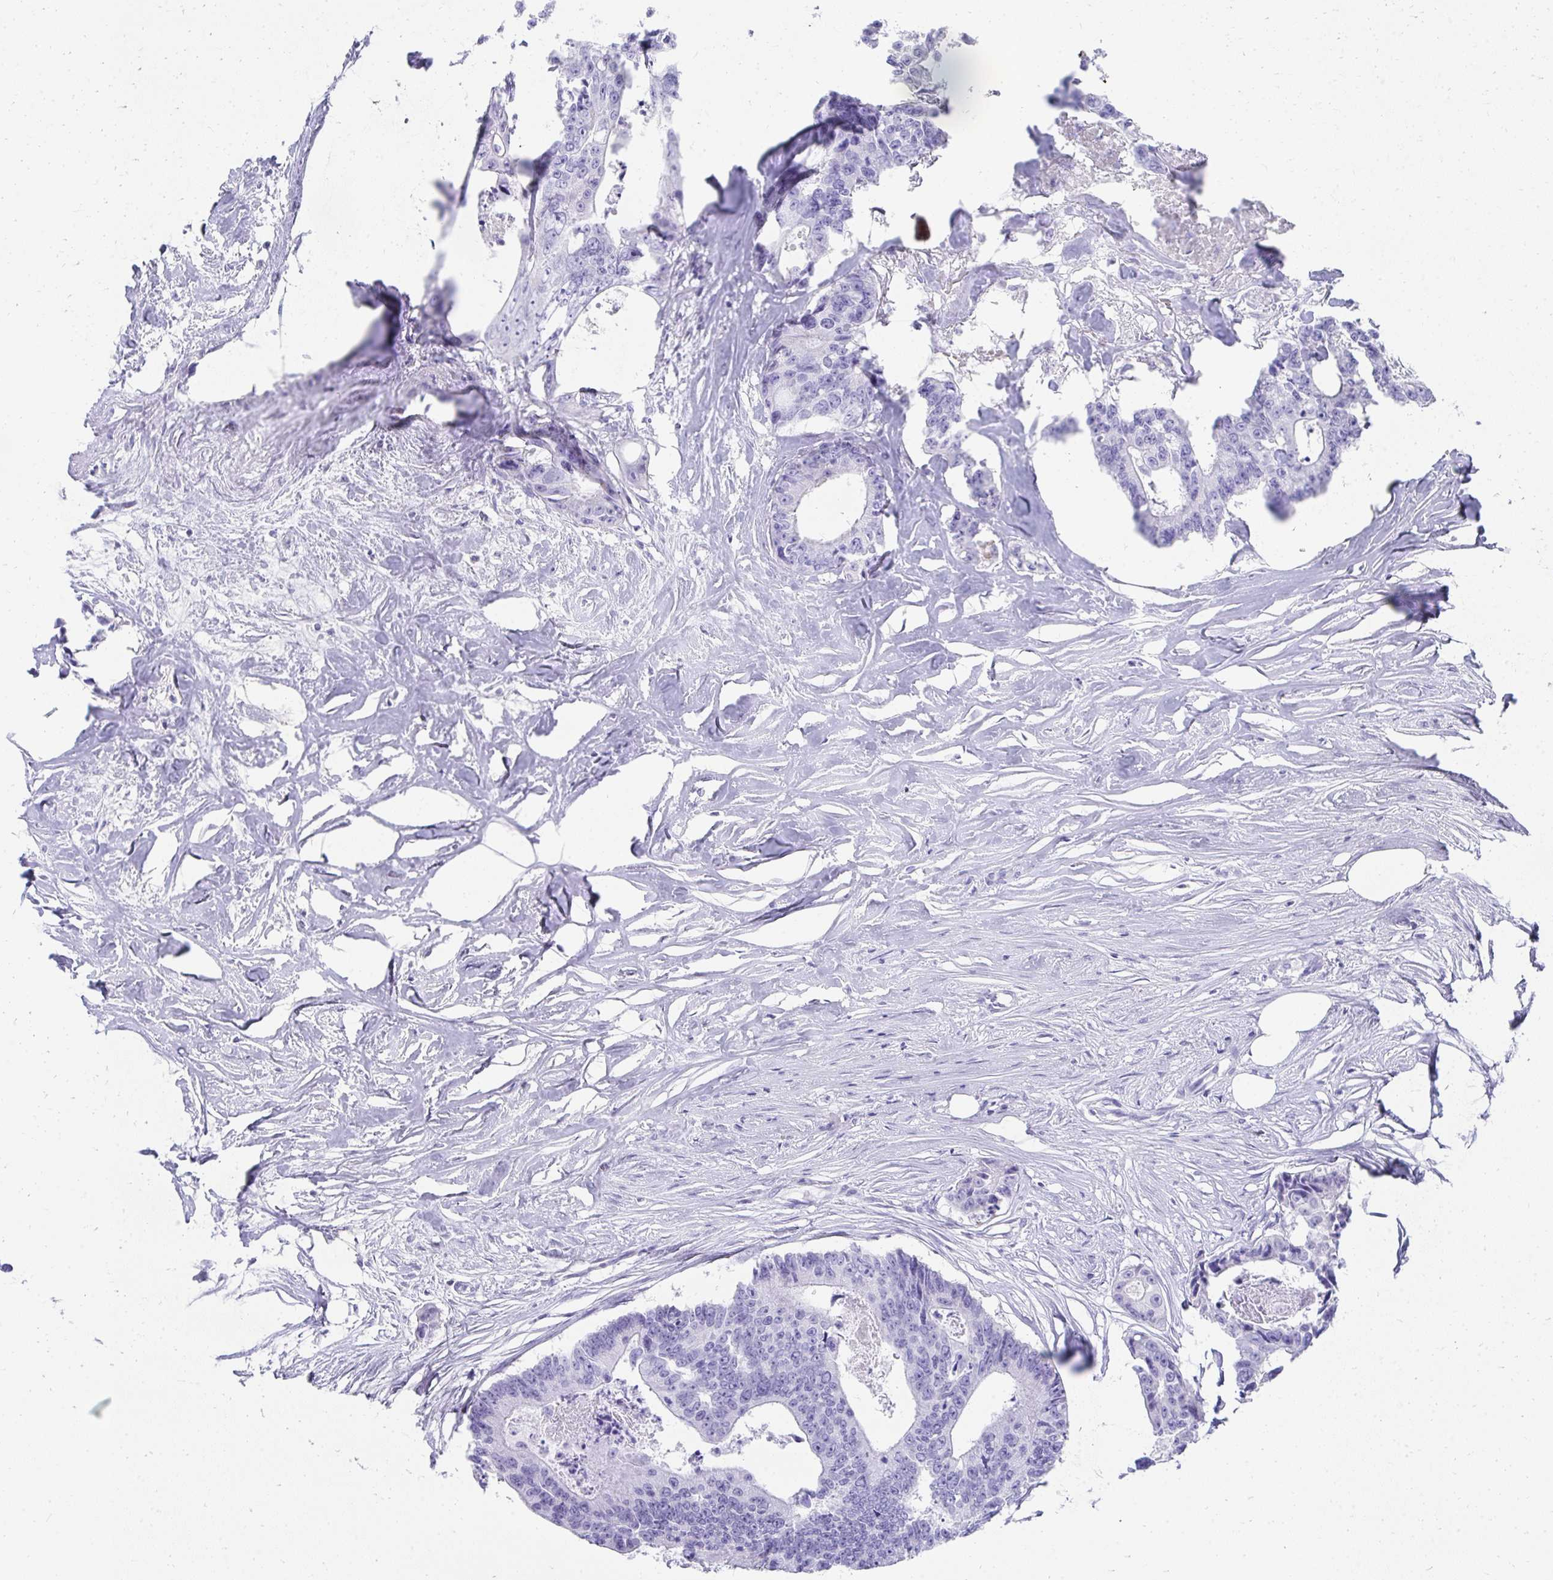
{"staining": {"intensity": "negative", "quantity": "none", "location": "none"}, "tissue": "colorectal cancer", "cell_type": "Tumor cells", "image_type": "cancer", "snomed": [{"axis": "morphology", "description": "Adenocarcinoma, NOS"}, {"axis": "topography", "description": "Rectum"}], "caption": "An immunohistochemistry photomicrograph of colorectal cancer is shown. There is no staining in tumor cells of colorectal cancer.", "gene": "TNNT1", "patient": {"sex": "male", "age": 57}}